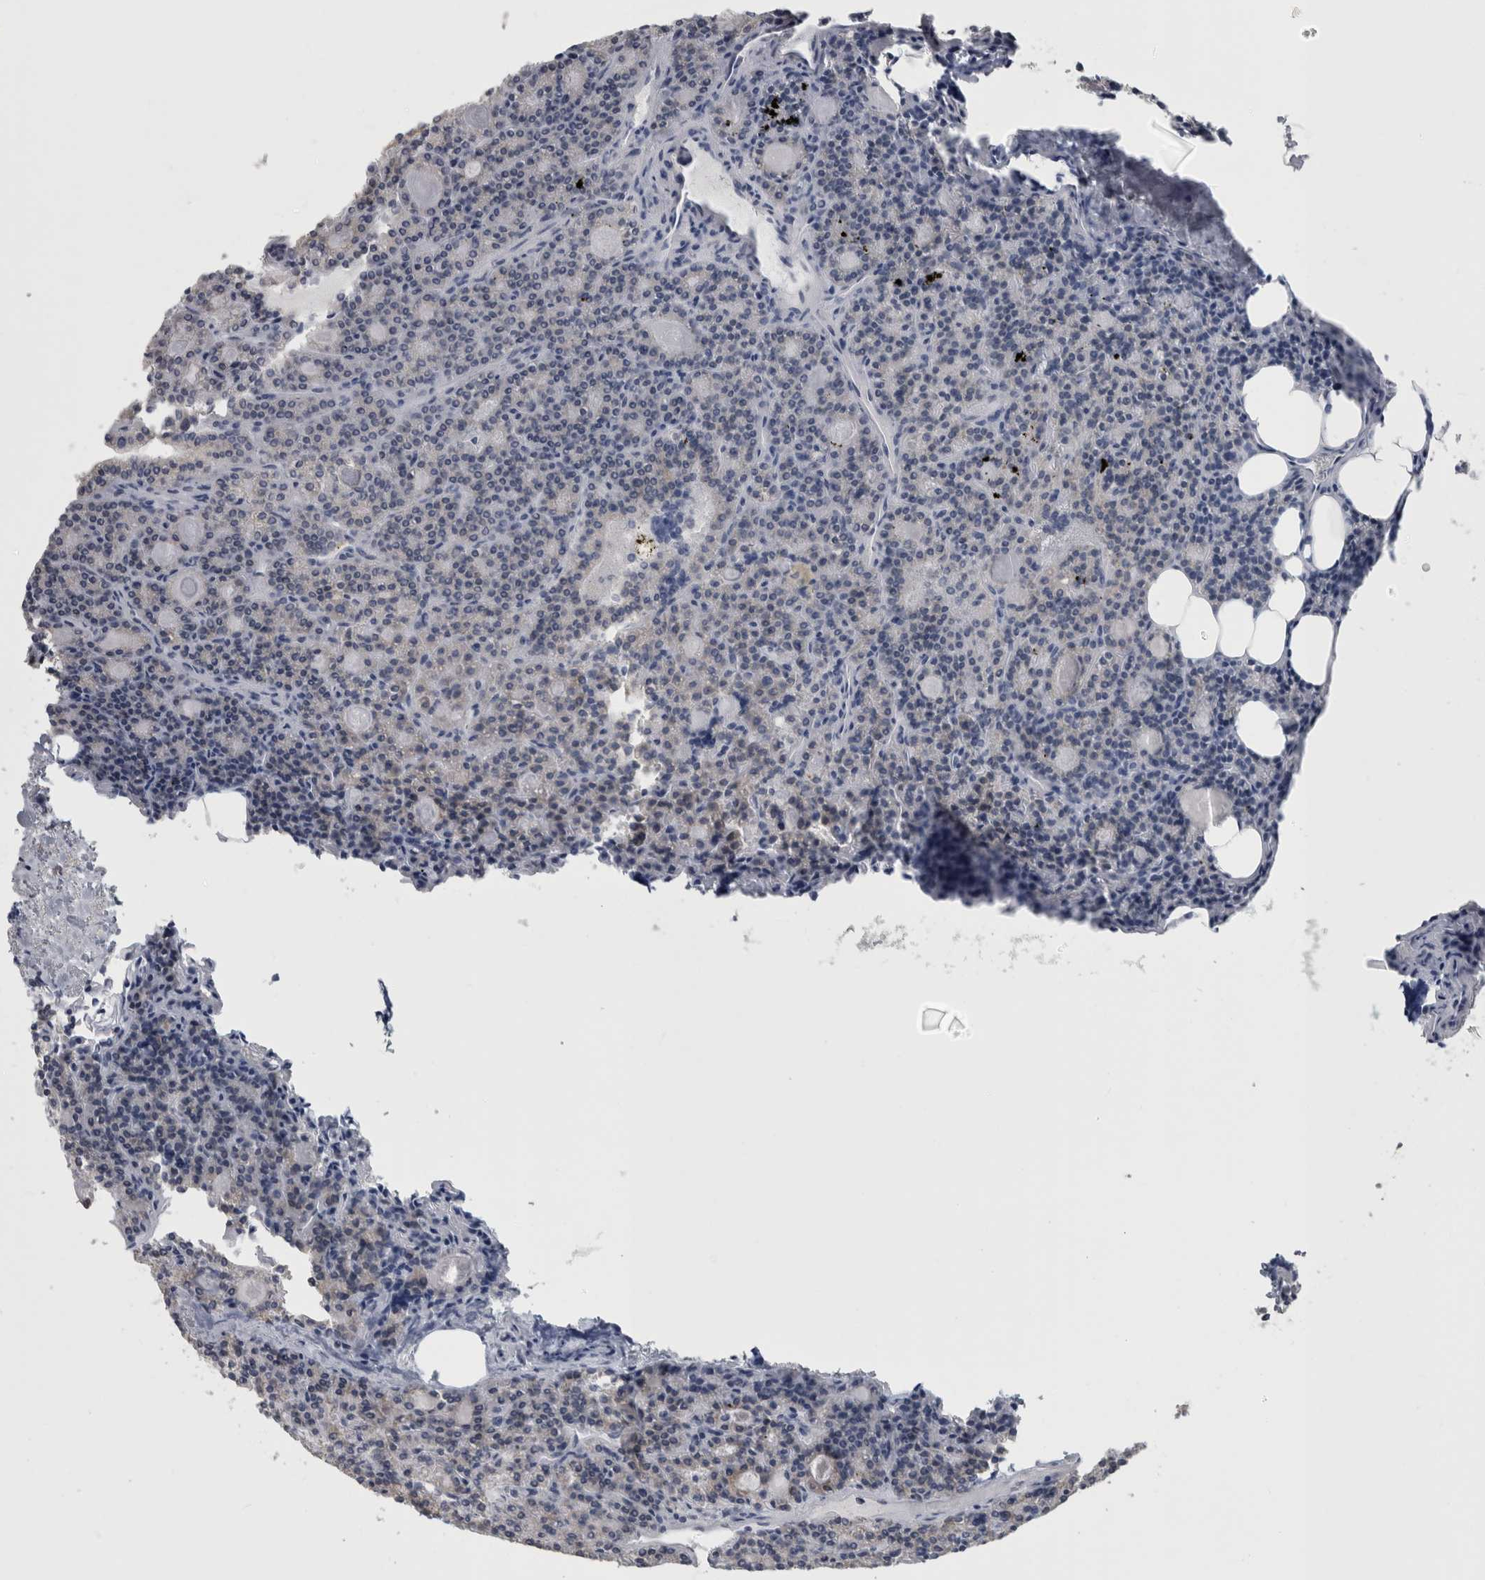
{"staining": {"intensity": "negative", "quantity": "none", "location": "none"}, "tissue": "parathyroid gland", "cell_type": "Glandular cells", "image_type": "normal", "snomed": [{"axis": "morphology", "description": "Normal tissue, NOS"}, {"axis": "morphology", "description": "Adenoma, NOS"}, {"axis": "topography", "description": "Parathyroid gland"}], "caption": "This histopathology image is of normal parathyroid gland stained with immunohistochemistry (IHC) to label a protein in brown with the nuclei are counter-stained blue. There is no staining in glandular cells. Brightfield microscopy of immunohistochemistry stained with DAB (brown) and hematoxylin (blue), captured at high magnification.", "gene": "TMEM242", "patient": {"sex": "female", "age": 57}}